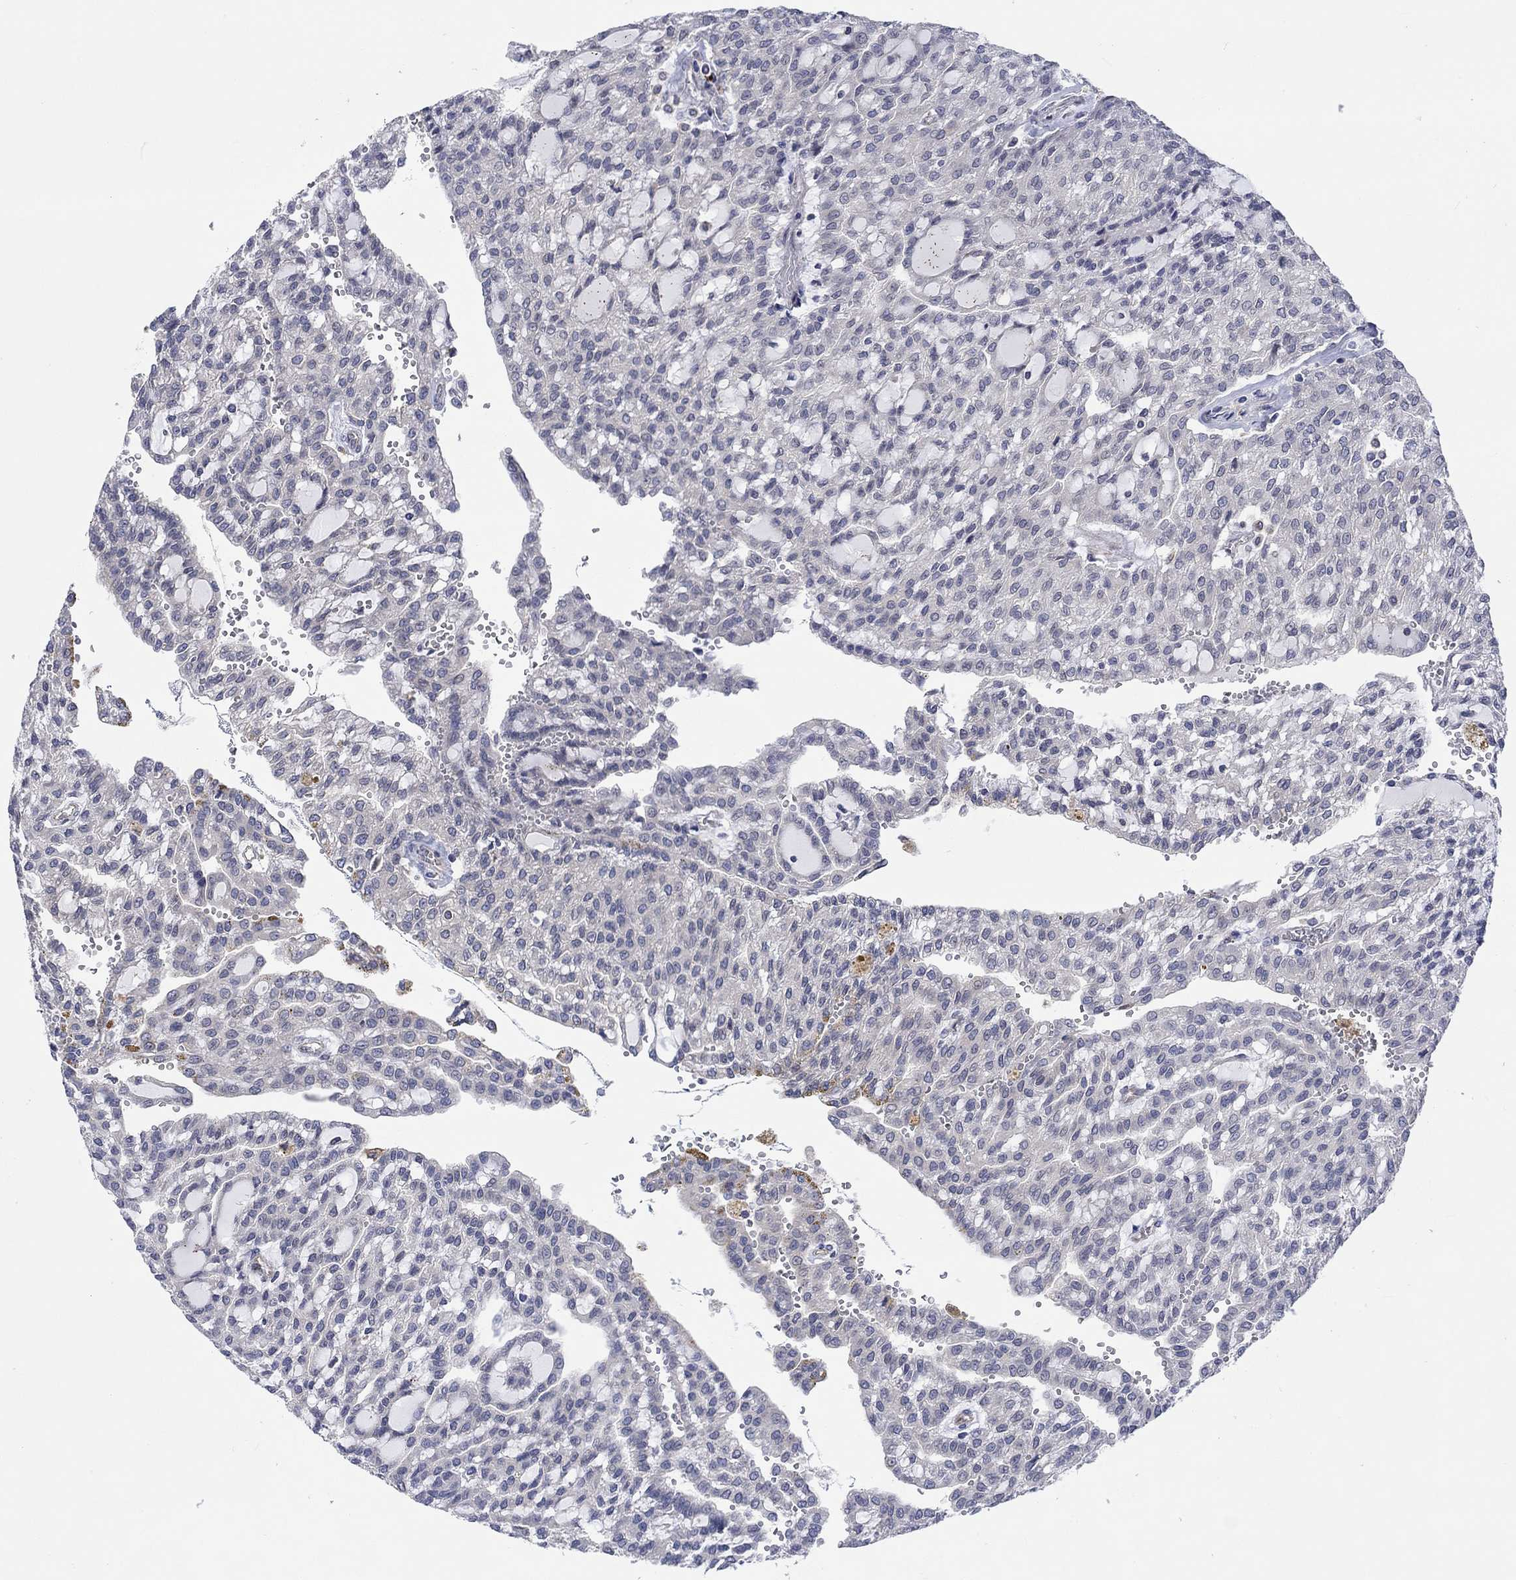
{"staining": {"intensity": "negative", "quantity": "none", "location": "none"}, "tissue": "renal cancer", "cell_type": "Tumor cells", "image_type": "cancer", "snomed": [{"axis": "morphology", "description": "Adenocarcinoma, NOS"}, {"axis": "topography", "description": "Kidney"}], "caption": "Protein analysis of renal cancer reveals no significant positivity in tumor cells.", "gene": "CAMK1D", "patient": {"sex": "male", "age": 63}}